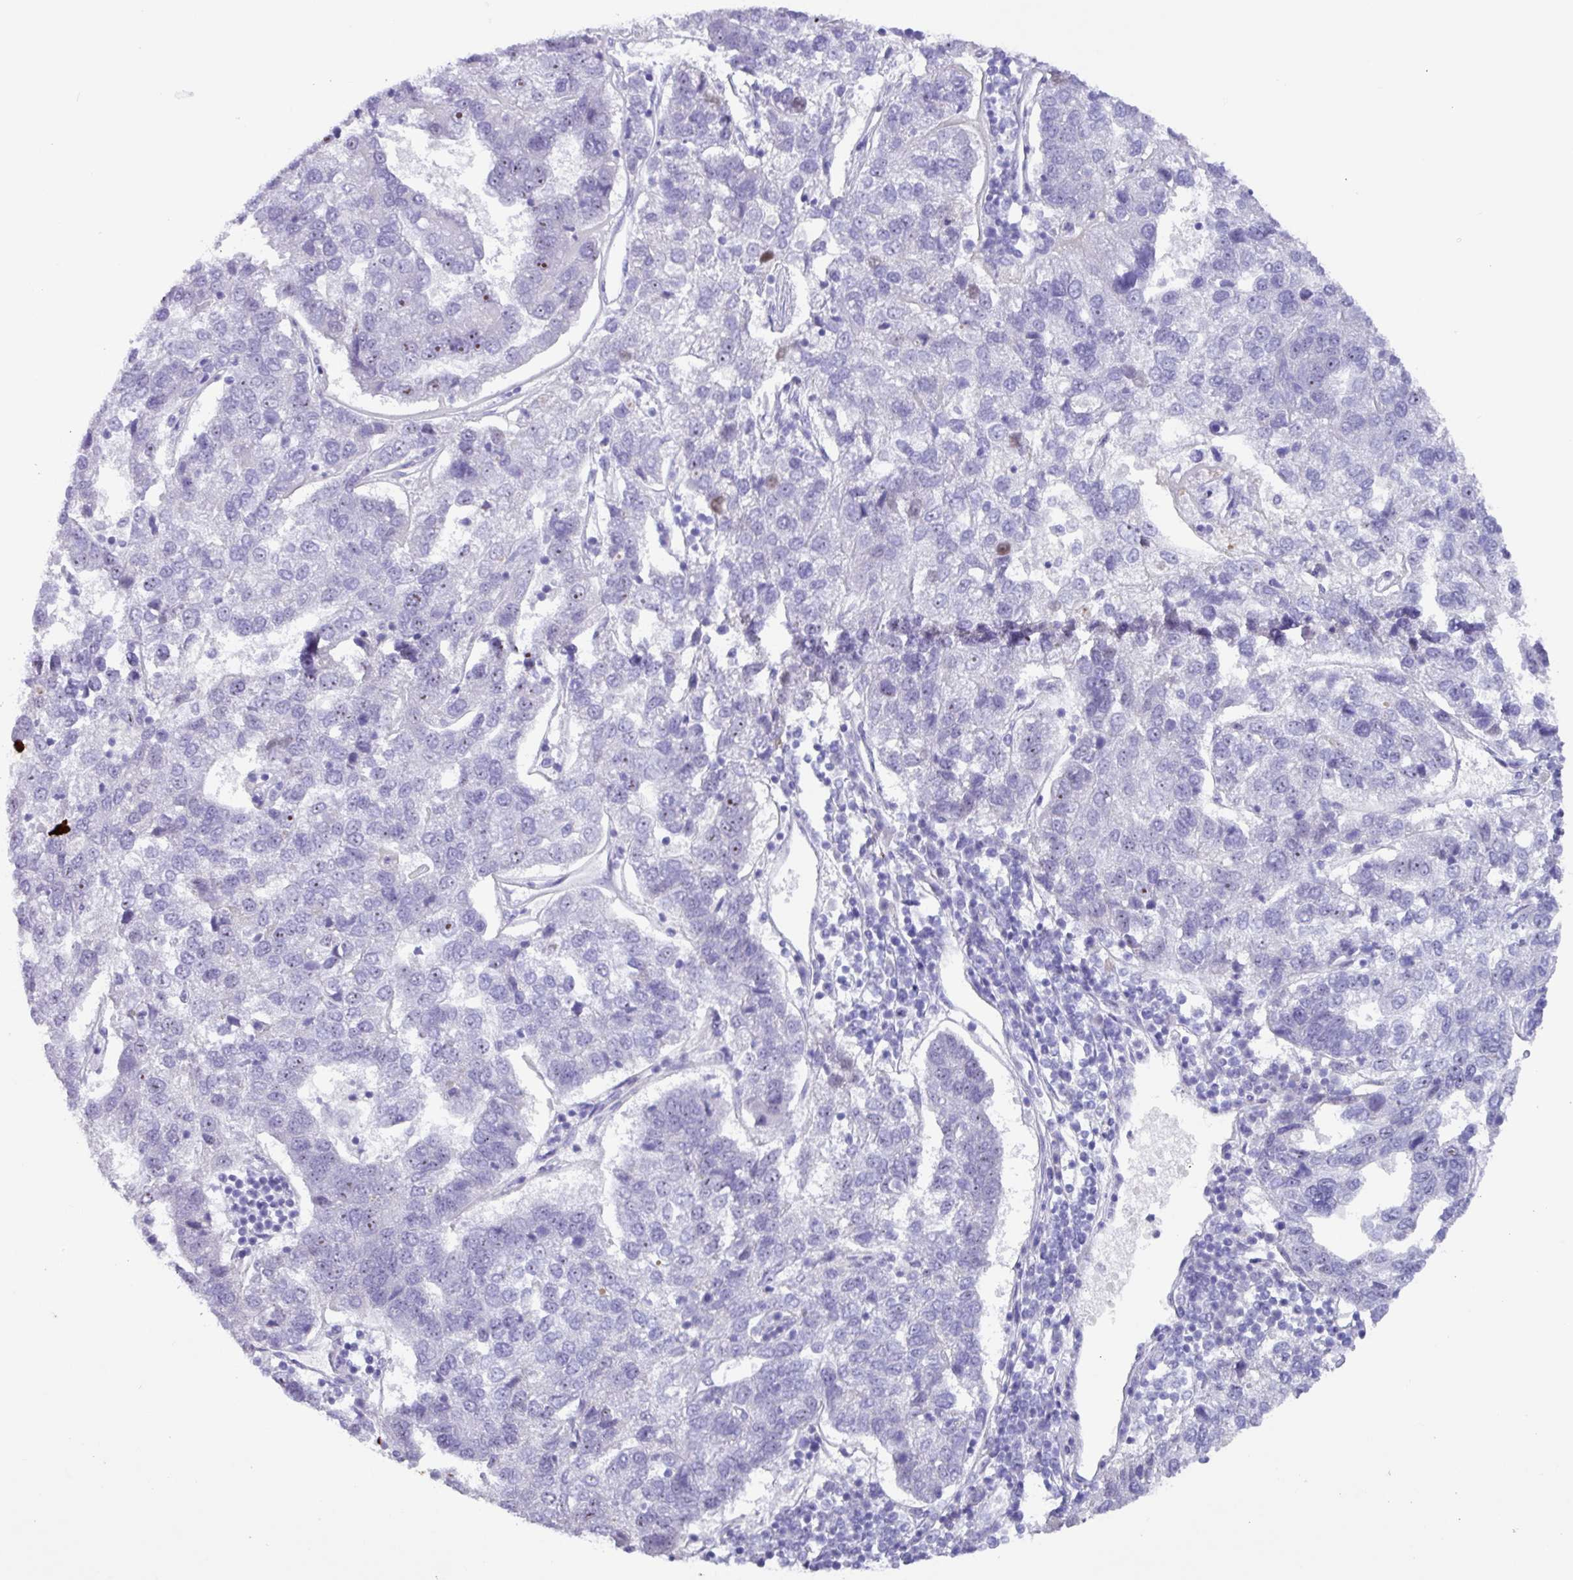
{"staining": {"intensity": "negative", "quantity": "none", "location": "none"}, "tissue": "pancreatic cancer", "cell_type": "Tumor cells", "image_type": "cancer", "snomed": [{"axis": "morphology", "description": "Adenocarcinoma, NOS"}, {"axis": "topography", "description": "Pancreas"}], "caption": "Immunohistochemistry (IHC) of human pancreatic cancer shows no expression in tumor cells. (DAB (3,3'-diaminobenzidine) immunohistochemistry (IHC), high magnification).", "gene": "MRM2", "patient": {"sex": "female", "age": 61}}